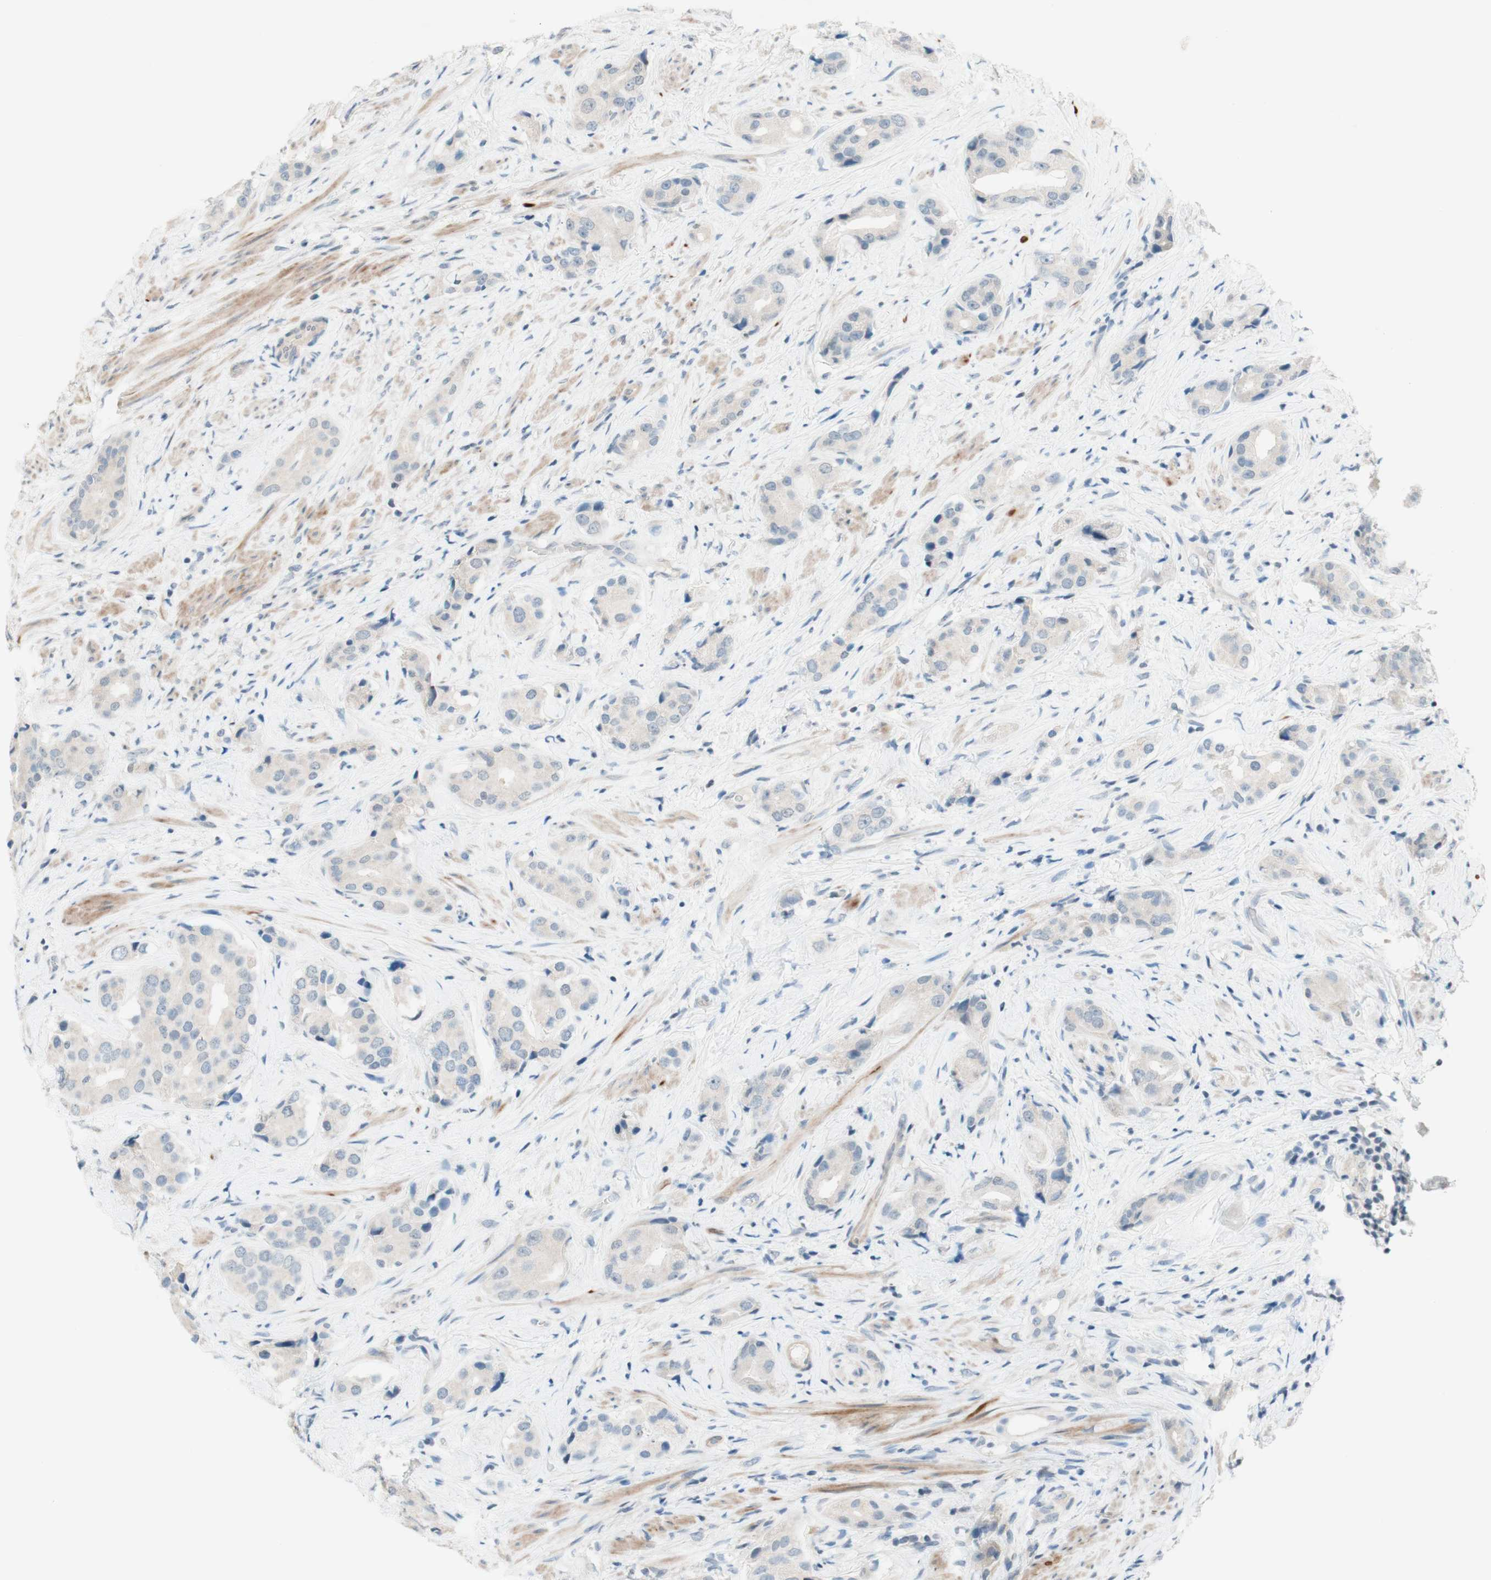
{"staining": {"intensity": "weak", "quantity": "<25%", "location": "cytoplasmic/membranous"}, "tissue": "prostate cancer", "cell_type": "Tumor cells", "image_type": "cancer", "snomed": [{"axis": "morphology", "description": "Adenocarcinoma, High grade"}, {"axis": "topography", "description": "Prostate"}], "caption": "Immunohistochemical staining of human prostate adenocarcinoma (high-grade) demonstrates no significant staining in tumor cells.", "gene": "JPH1", "patient": {"sex": "male", "age": 71}}